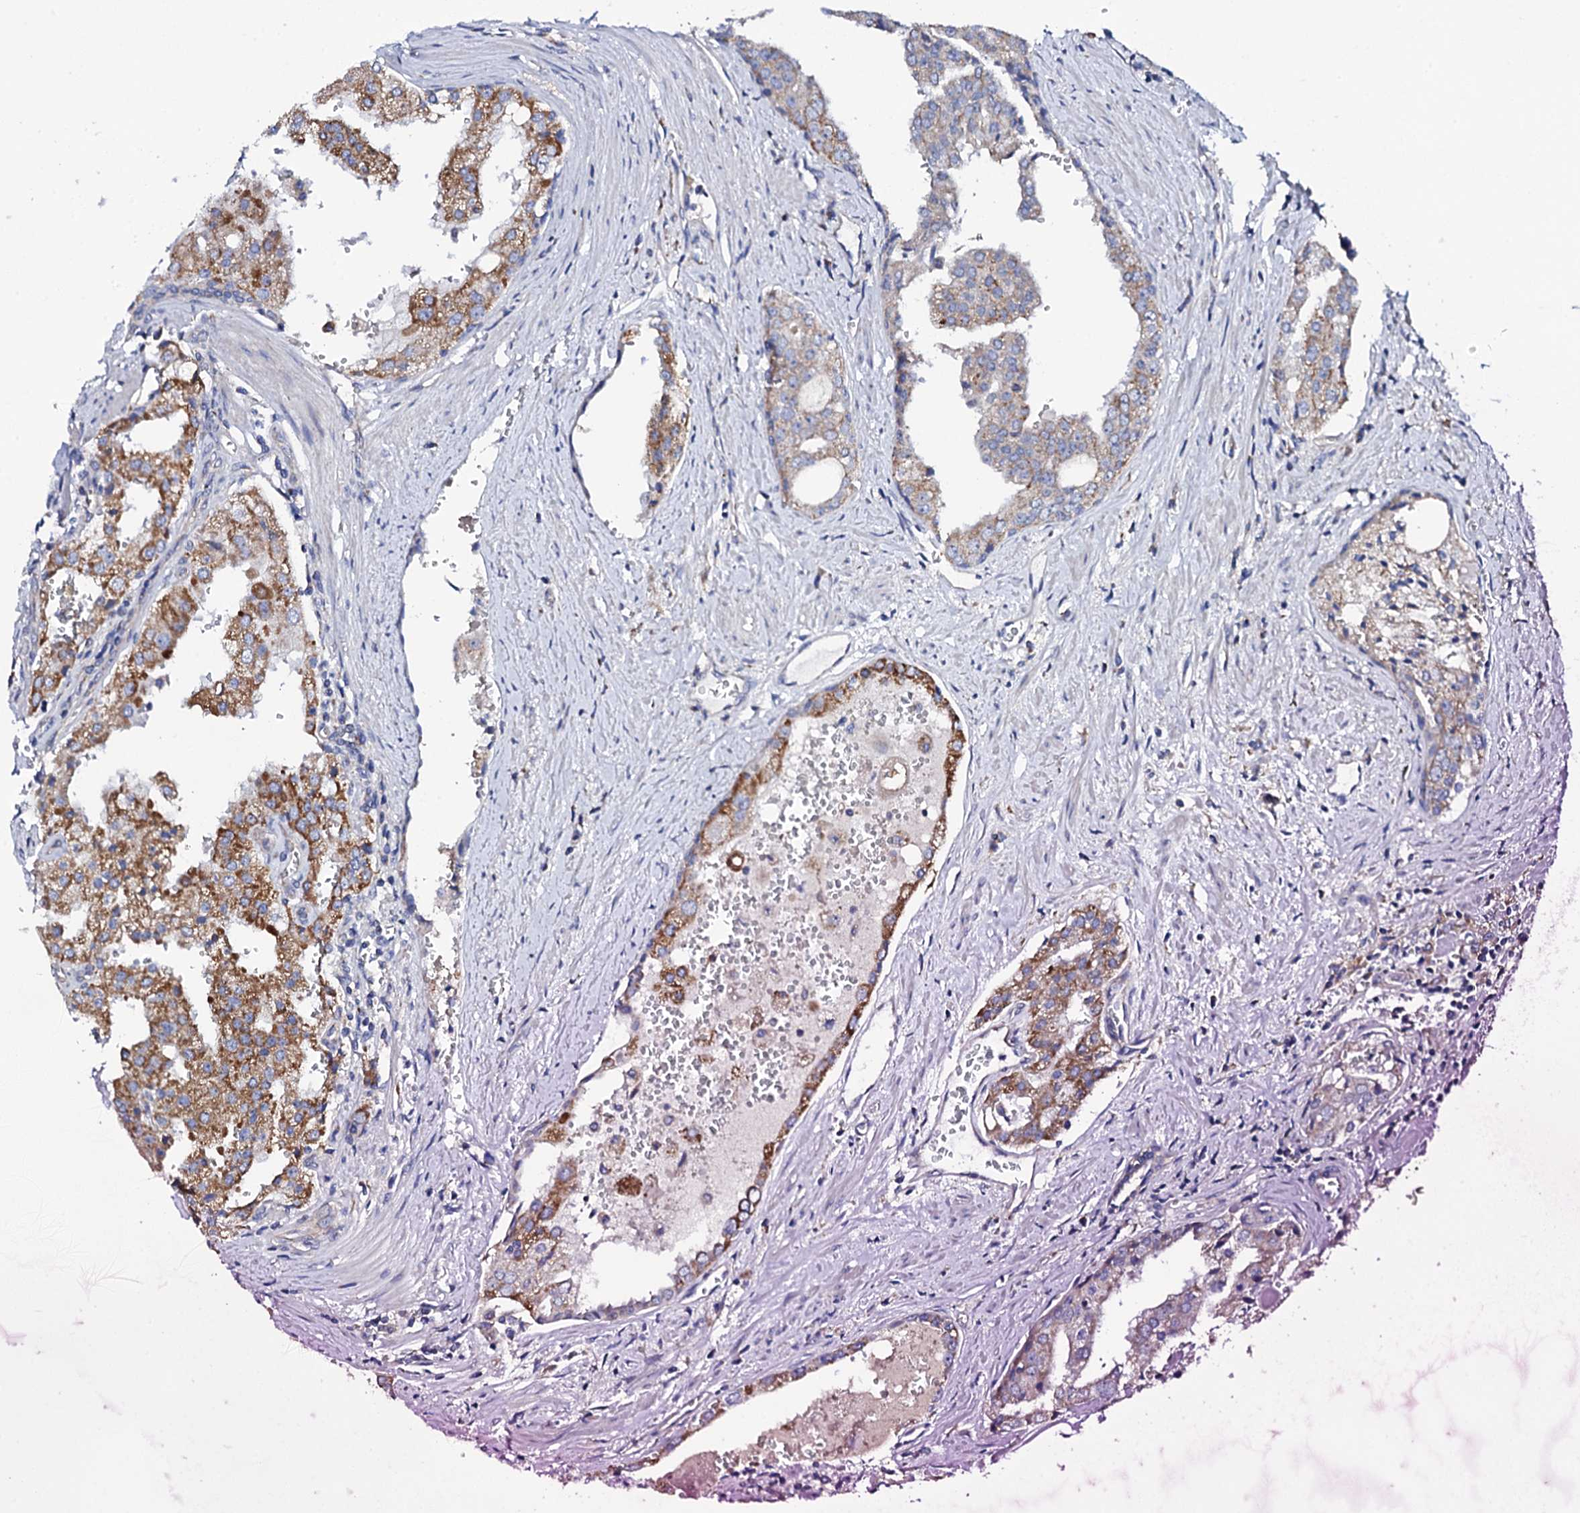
{"staining": {"intensity": "moderate", "quantity": "25%-75%", "location": "cytoplasmic/membranous"}, "tissue": "prostate cancer", "cell_type": "Tumor cells", "image_type": "cancer", "snomed": [{"axis": "morphology", "description": "Adenocarcinoma, High grade"}, {"axis": "topography", "description": "Prostate"}], "caption": "Prostate cancer tissue displays moderate cytoplasmic/membranous expression in approximately 25%-75% of tumor cells (DAB = brown stain, brightfield microscopy at high magnification).", "gene": "TCAF2", "patient": {"sex": "male", "age": 68}}